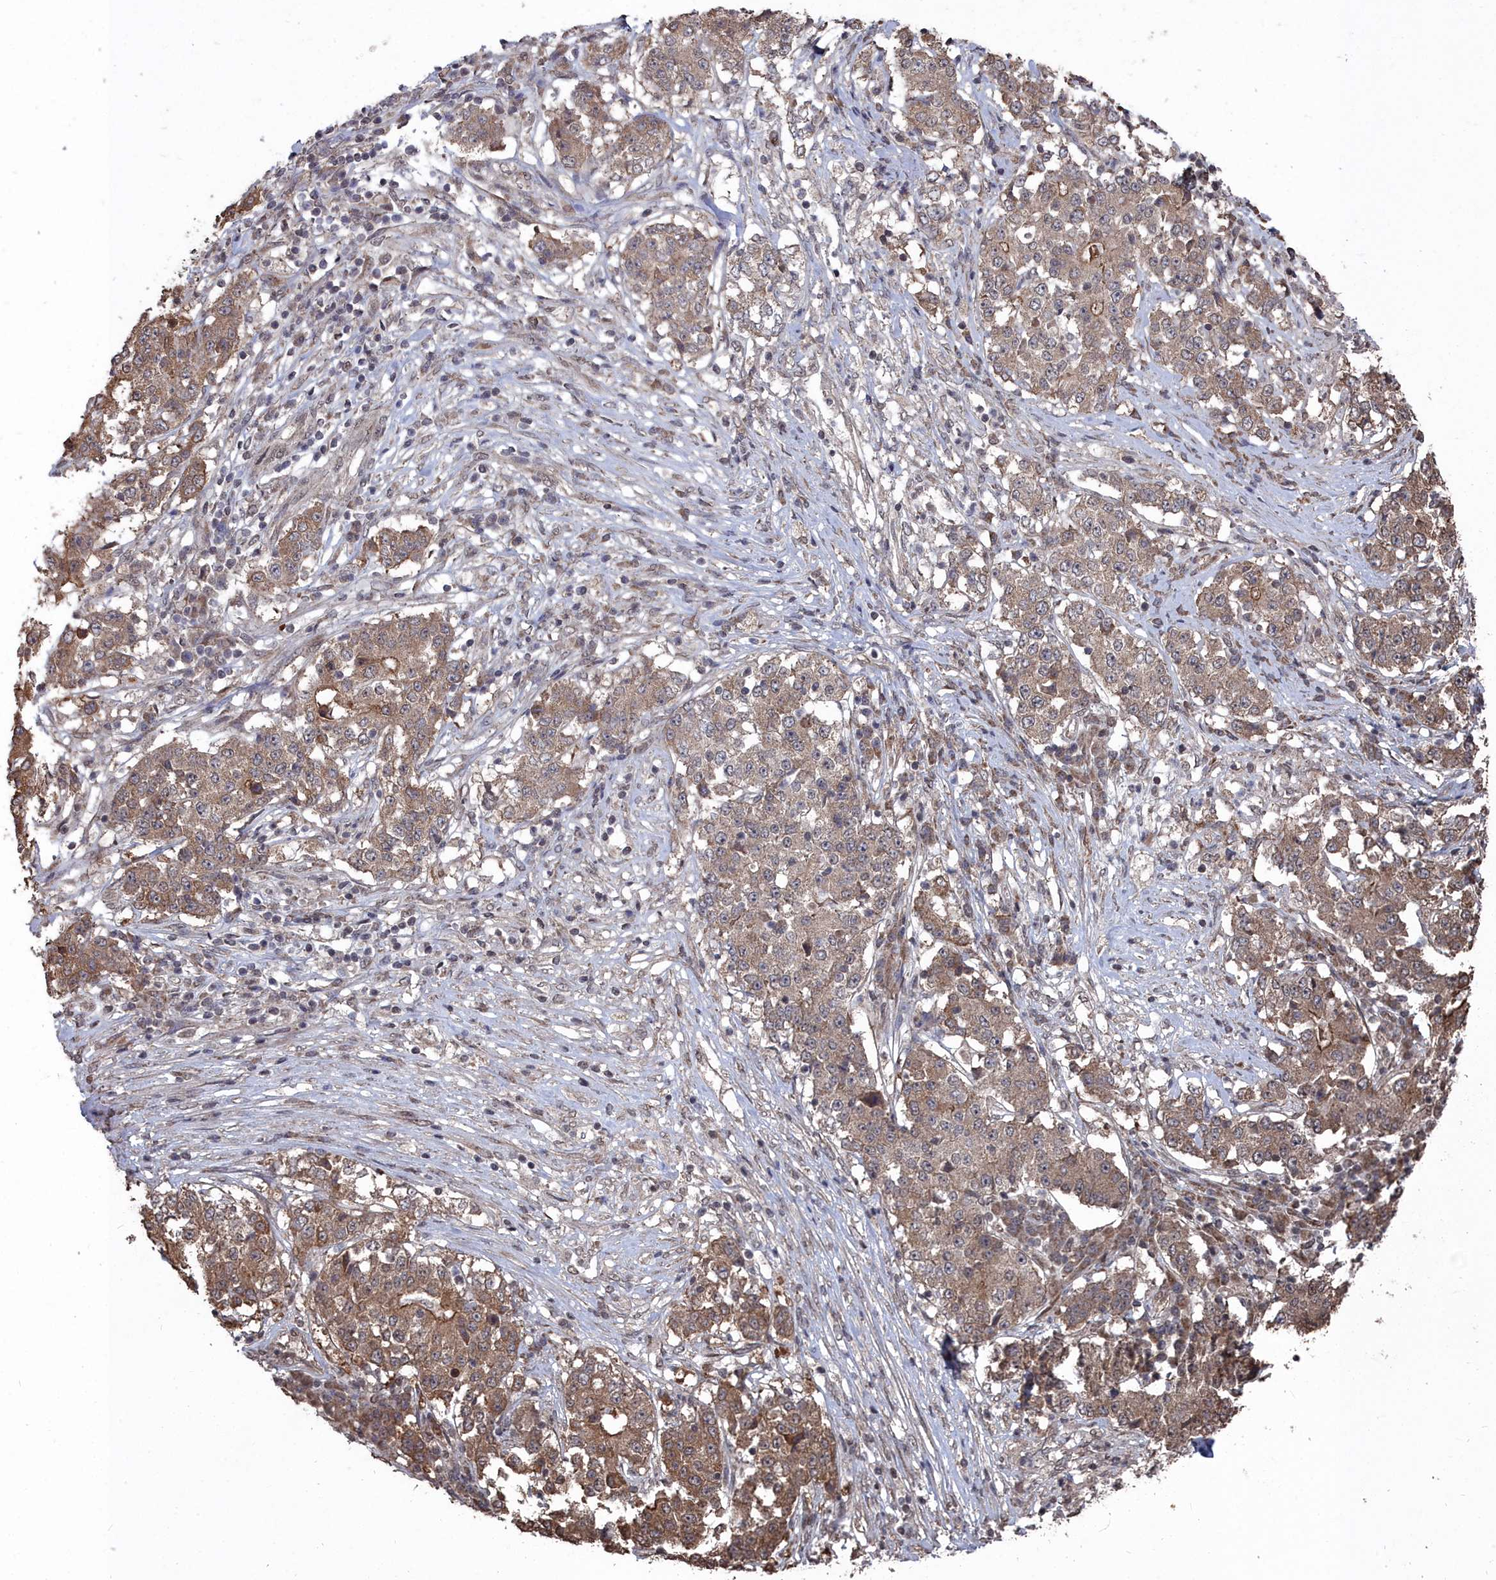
{"staining": {"intensity": "moderate", "quantity": "25%-75%", "location": "cytoplasmic/membranous"}, "tissue": "stomach cancer", "cell_type": "Tumor cells", "image_type": "cancer", "snomed": [{"axis": "morphology", "description": "Adenocarcinoma, NOS"}, {"axis": "topography", "description": "Stomach"}], "caption": "Moderate cytoplasmic/membranous protein expression is identified in approximately 25%-75% of tumor cells in stomach cancer (adenocarcinoma).", "gene": "CCNP", "patient": {"sex": "male", "age": 59}}